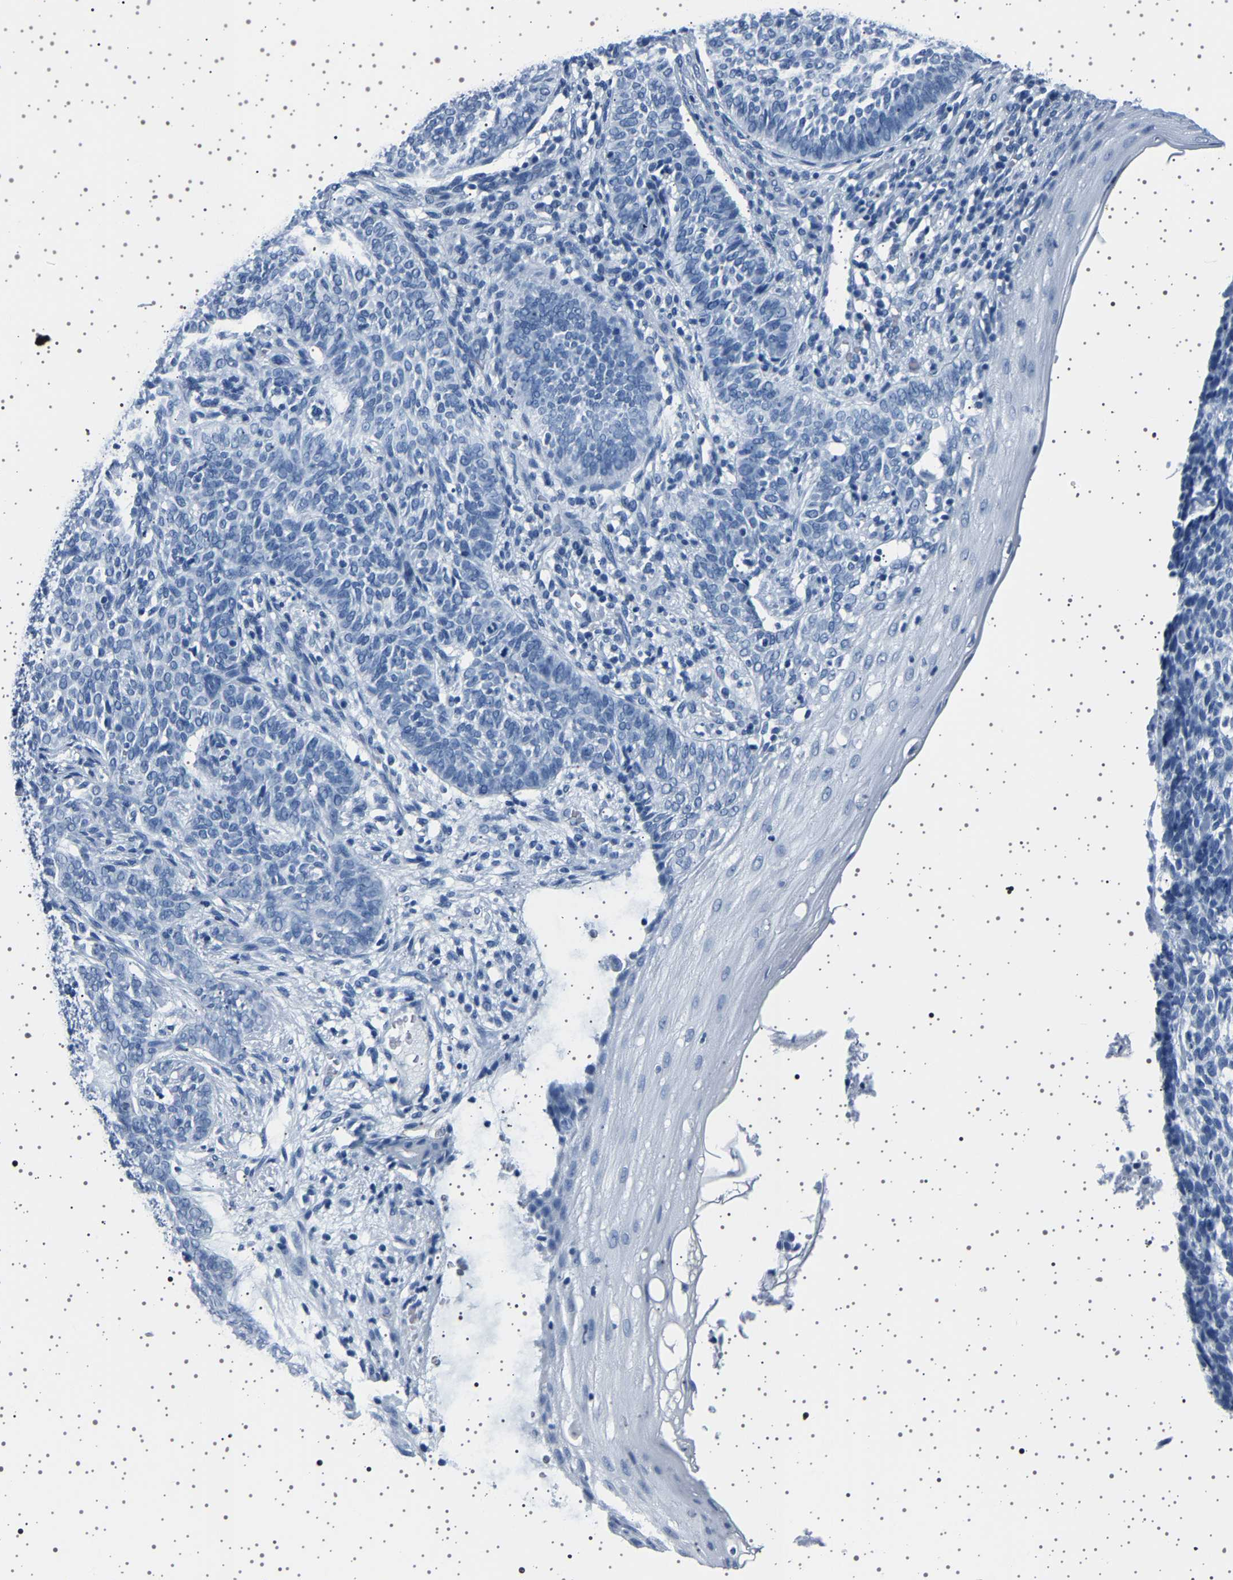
{"staining": {"intensity": "negative", "quantity": "none", "location": "none"}, "tissue": "skin cancer", "cell_type": "Tumor cells", "image_type": "cancer", "snomed": [{"axis": "morphology", "description": "Basal cell carcinoma"}, {"axis": "topography", "description": "Skin"}], "caption": "Basal cell carcinoma (skin) was stained to show a protein in brown. There is no significant positivity in tumor cells. (Immunohistochemistry (ihc), brightfield microscopy, high magnification).", "gene": "TFF3", "patient": {"sex": "male", "age": 87}}